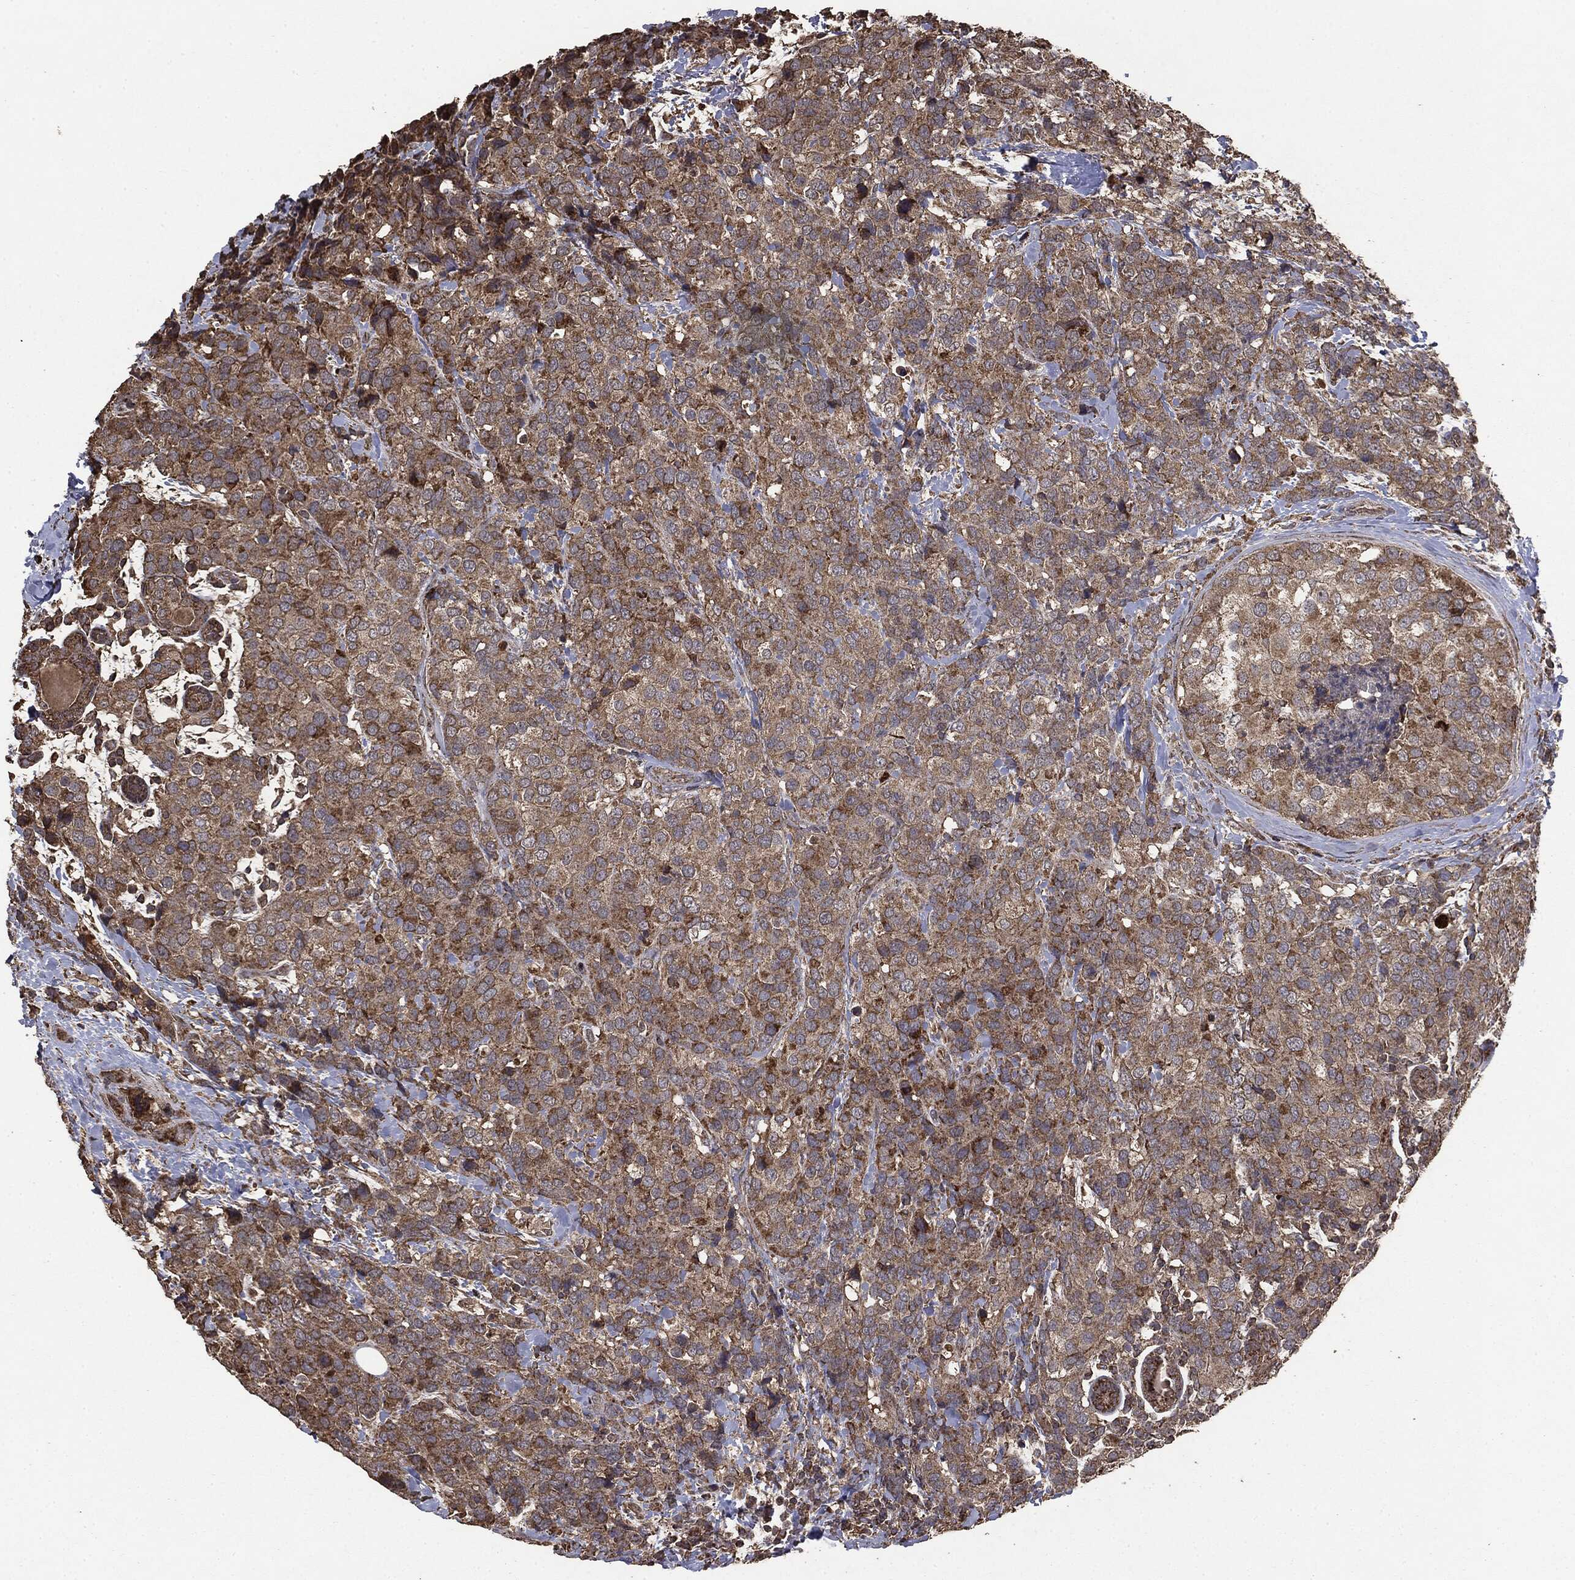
{"staining": {"intensity": "moderate", "quantity": ">75%", "location": "cytoplasmic/membranous"}, "tissue": "breast cancer", "cell_type": "Tumor cells", "image_type": "cancer", "snomed": [{"axis": "morphology", "description": "Lobular carcinoma"}, {"axis": "topography", "description": "Breast"}], "caption": "Tumor cells show medium levels of moderate cytoplasmic/membranous positivity in approximately >75% of cells in human breast cancer.", "gene": "MTOR", "patient": {"sex": "female", "age": 59}}